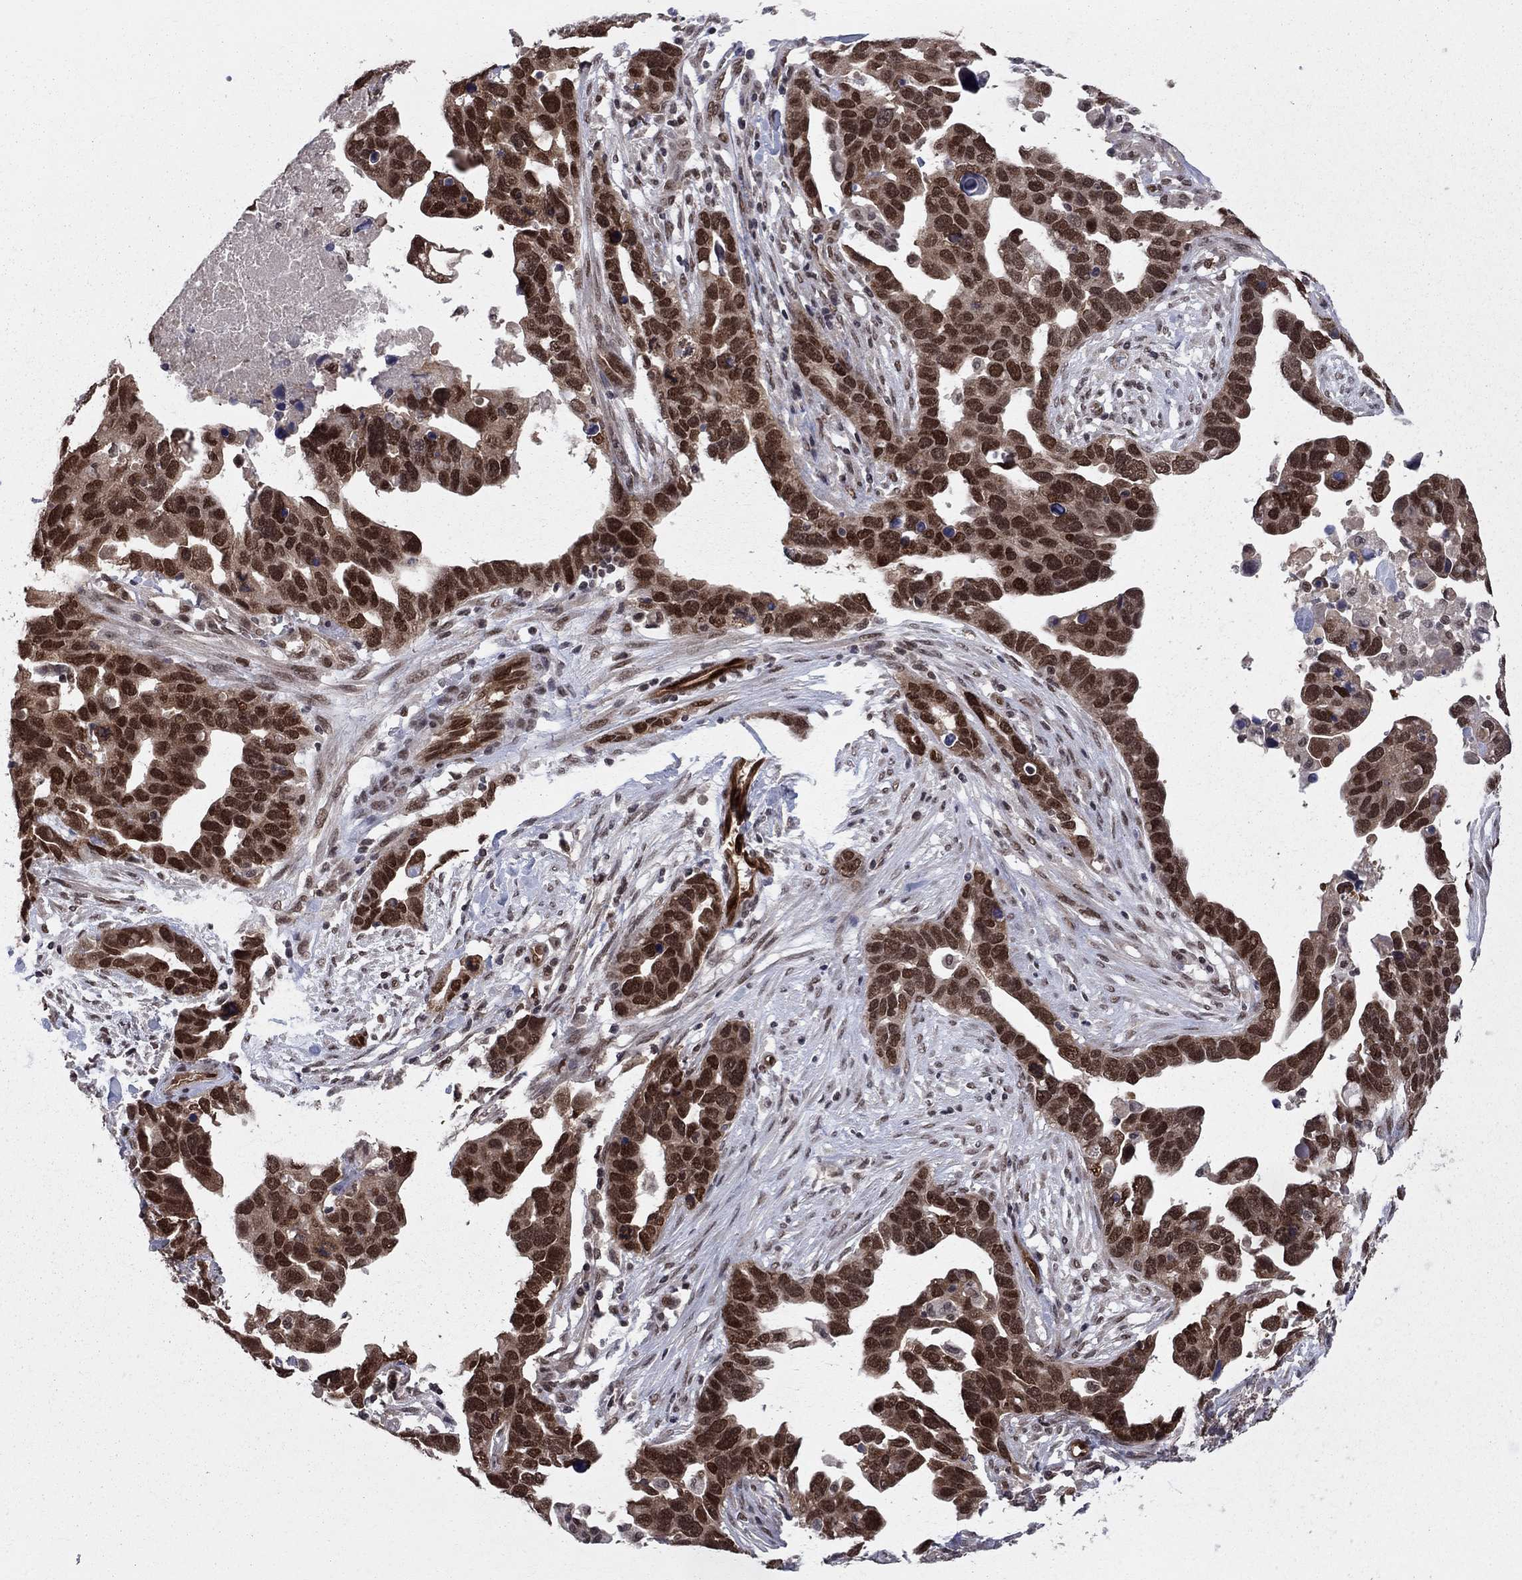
{"staining": {"intensity": "strong", "quantity": ">75%", "location": "nuclear"}, "tissue": "ovarian cancer", "cell_type": "Tumor cells", "image_type": "cancer", "snomed": [{"axis": "morphology", "description": "Cystadenocarcinoma, serous, NOS"}, {"axis": "topography", "description": "Ovary"}], "caption": "Ovarian serous cystadenocarcinoma stained with a brown dye reveals strong nuclear positive staining in about >75% of tumor cells.", "gene": "SAP30L", "patient": {"sex": "female", "age": 54}}